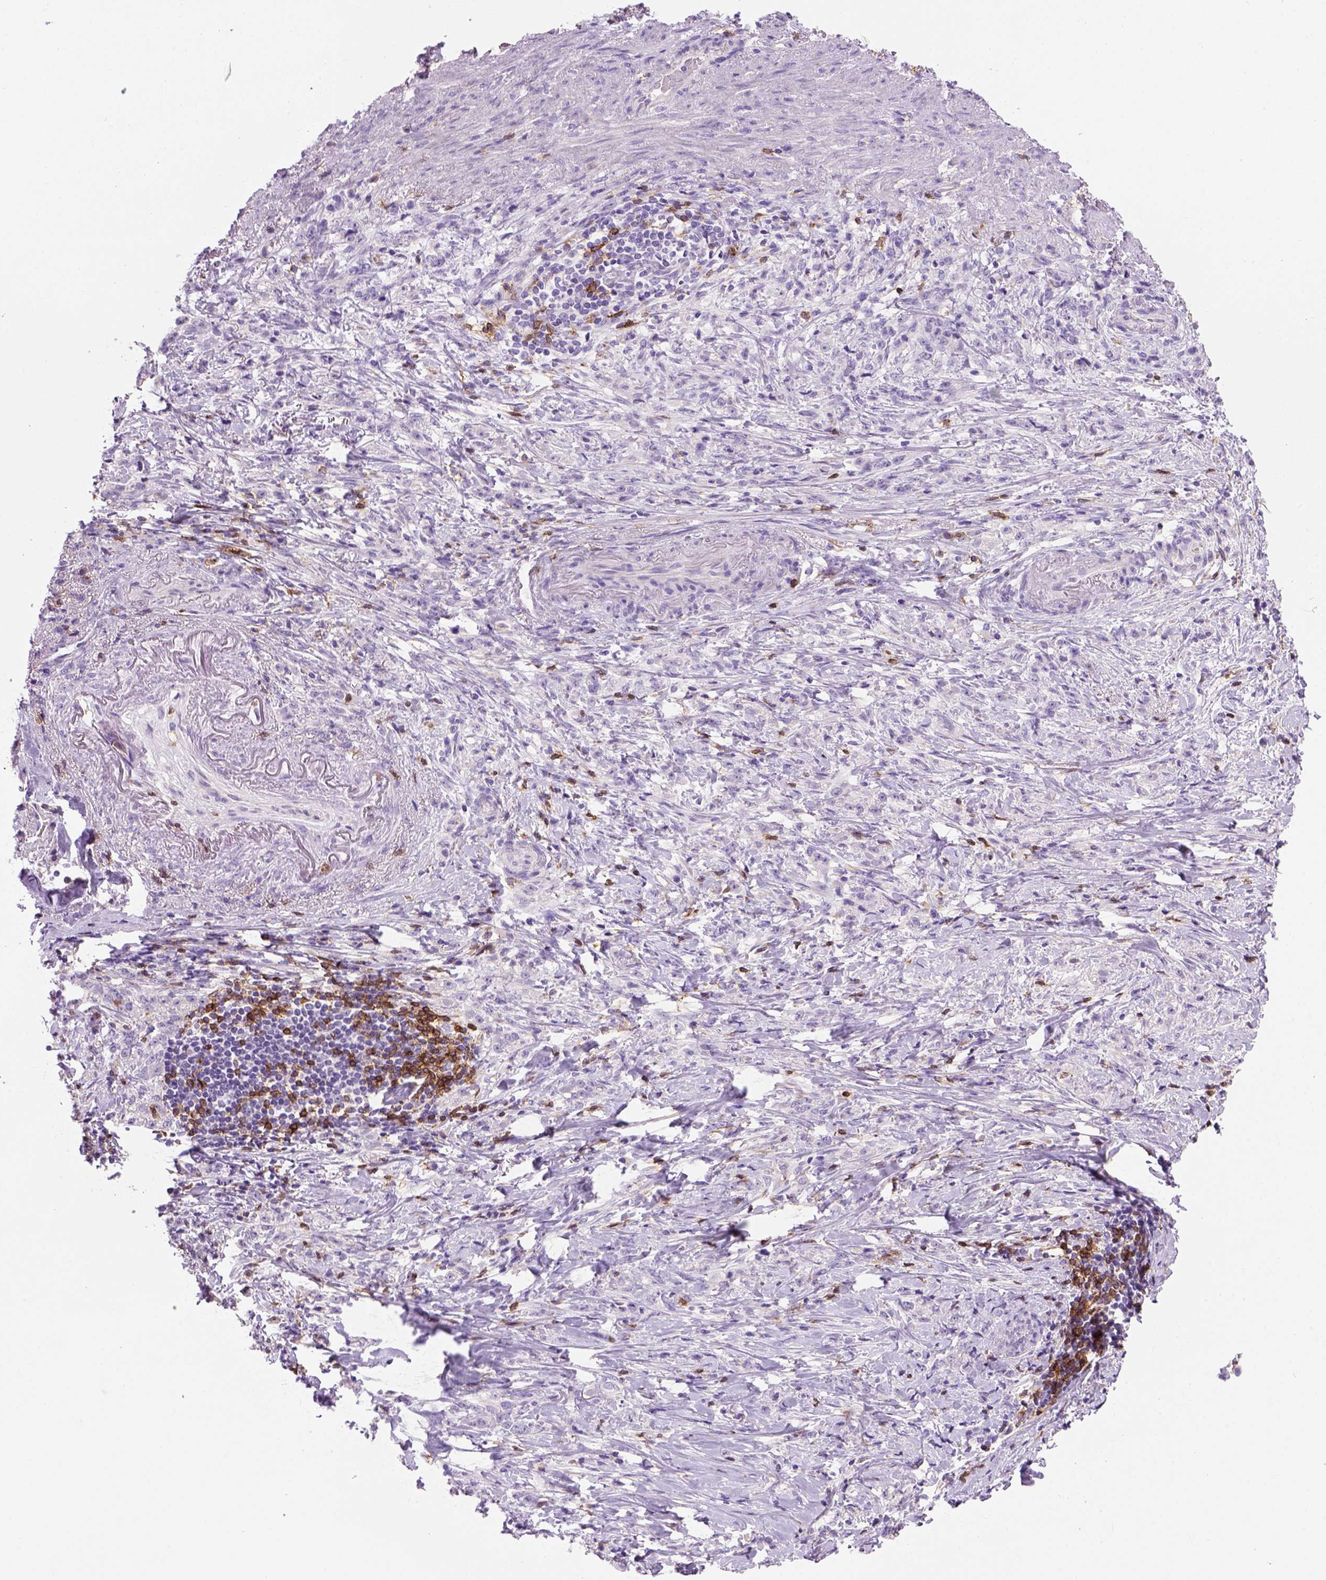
{"staining": {"intensity": "negative", "quantity": "none", "location": "none"}, "tissue": "stomach cancer", "cell_type": "Tumor cells", "image_type": "cancer", "snomed": [{"axis": "morphology", "description": "Adenocarcinoma, NOS"}, {"axis": "topography", "description": "Stomach, lower"}], "caption": "Tumor cells are negative for protein expression in human stomach cancer.", "gene": "CD3E", "patient": {"sex": "male", "age": 88}}